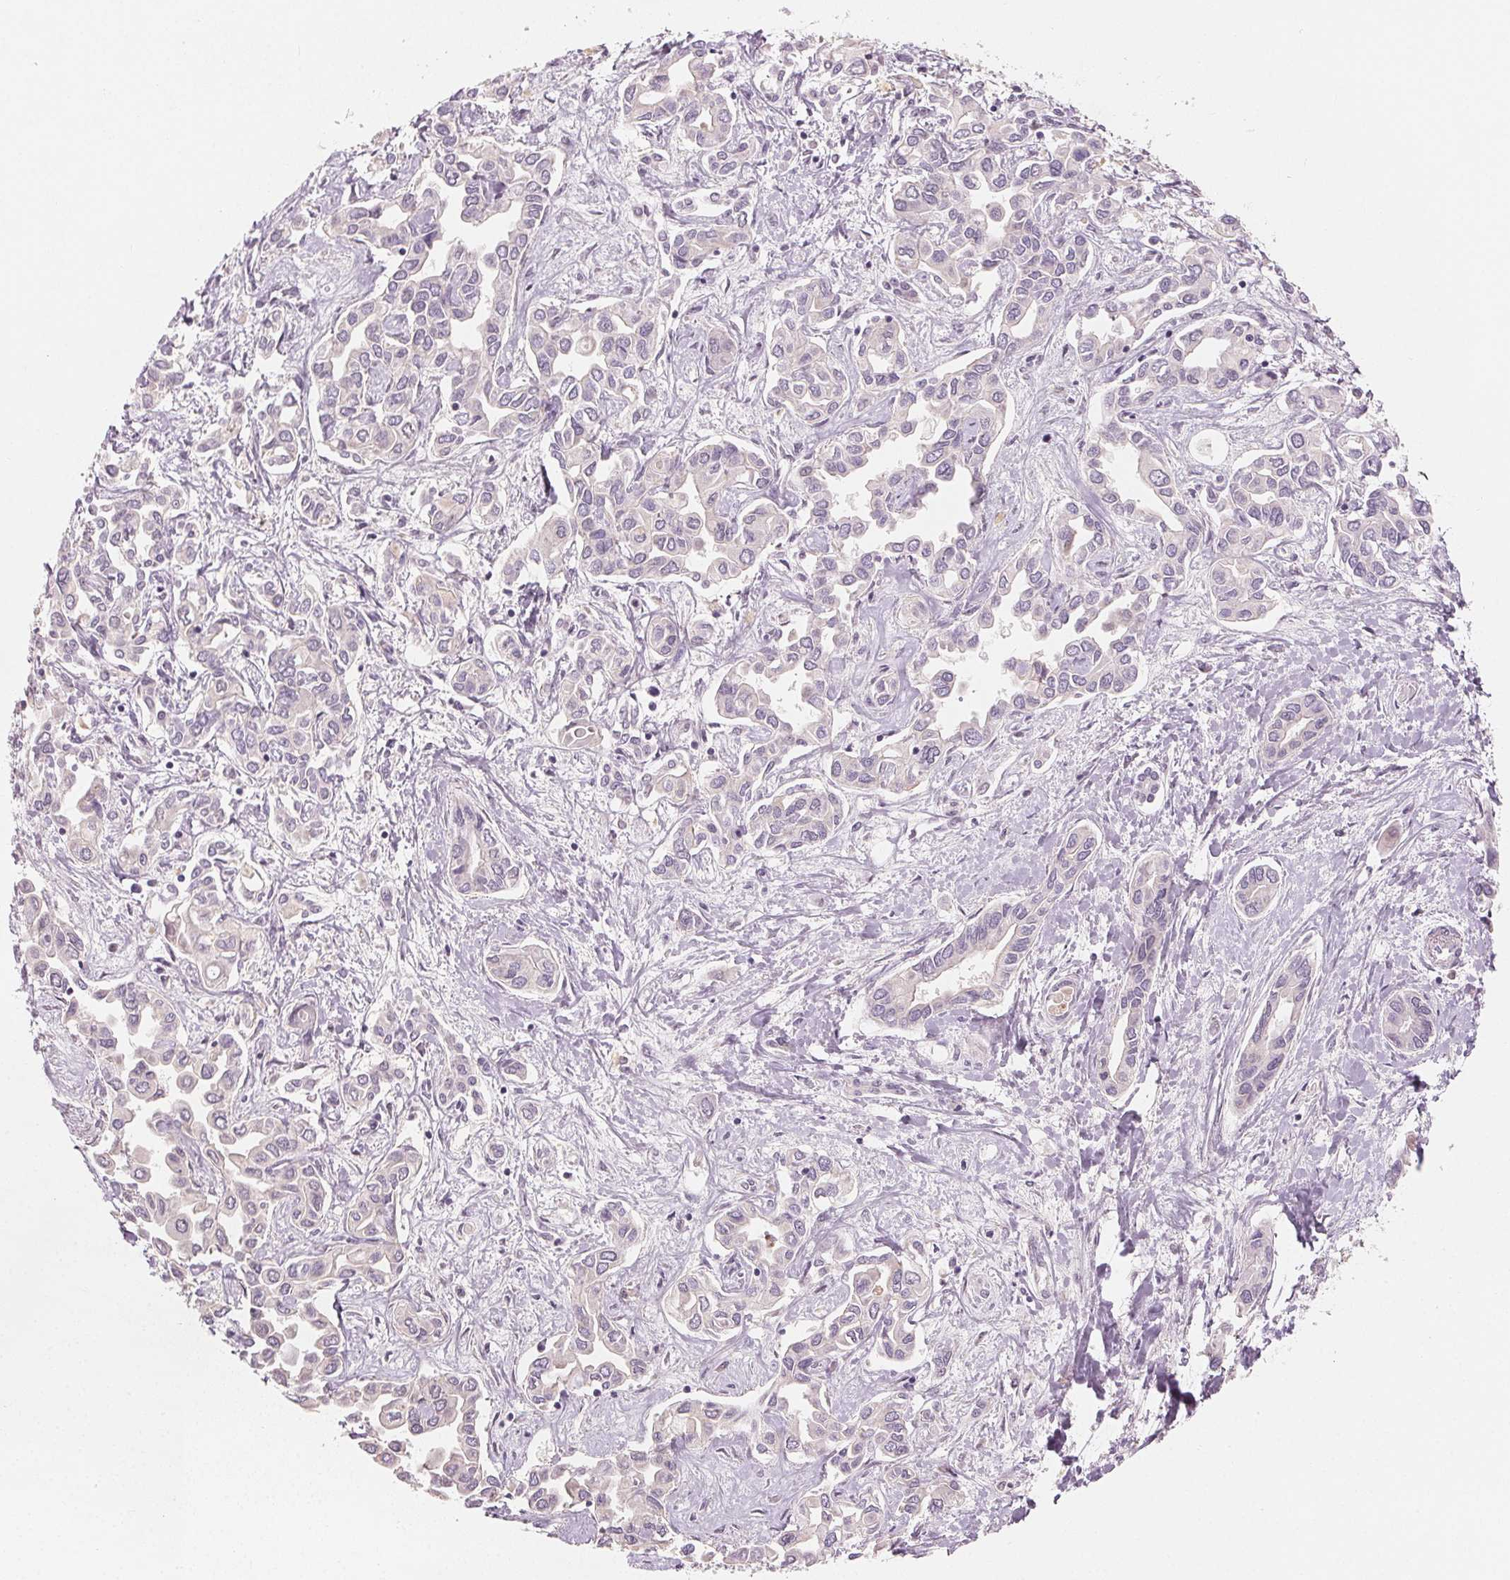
{"staining": {"intensity": "negative", "quantity": "none", "location": "none"}, "tissue": "liver cancer", "cell_type": "Tumor cells", "image_type": "cancer", "snomed": [{"axis": "morphology", "description": "Cholangiocarcinoma"}, {"axis": "topography", "description": "Liver"}], "caption": "An immunohistochemistry (IHC) histopathology image of liver cancer is shown. There is no staining in tumor cells of liver cancer.", "gene": "AFM", "patient": {"sex": "female", "age": 64}}